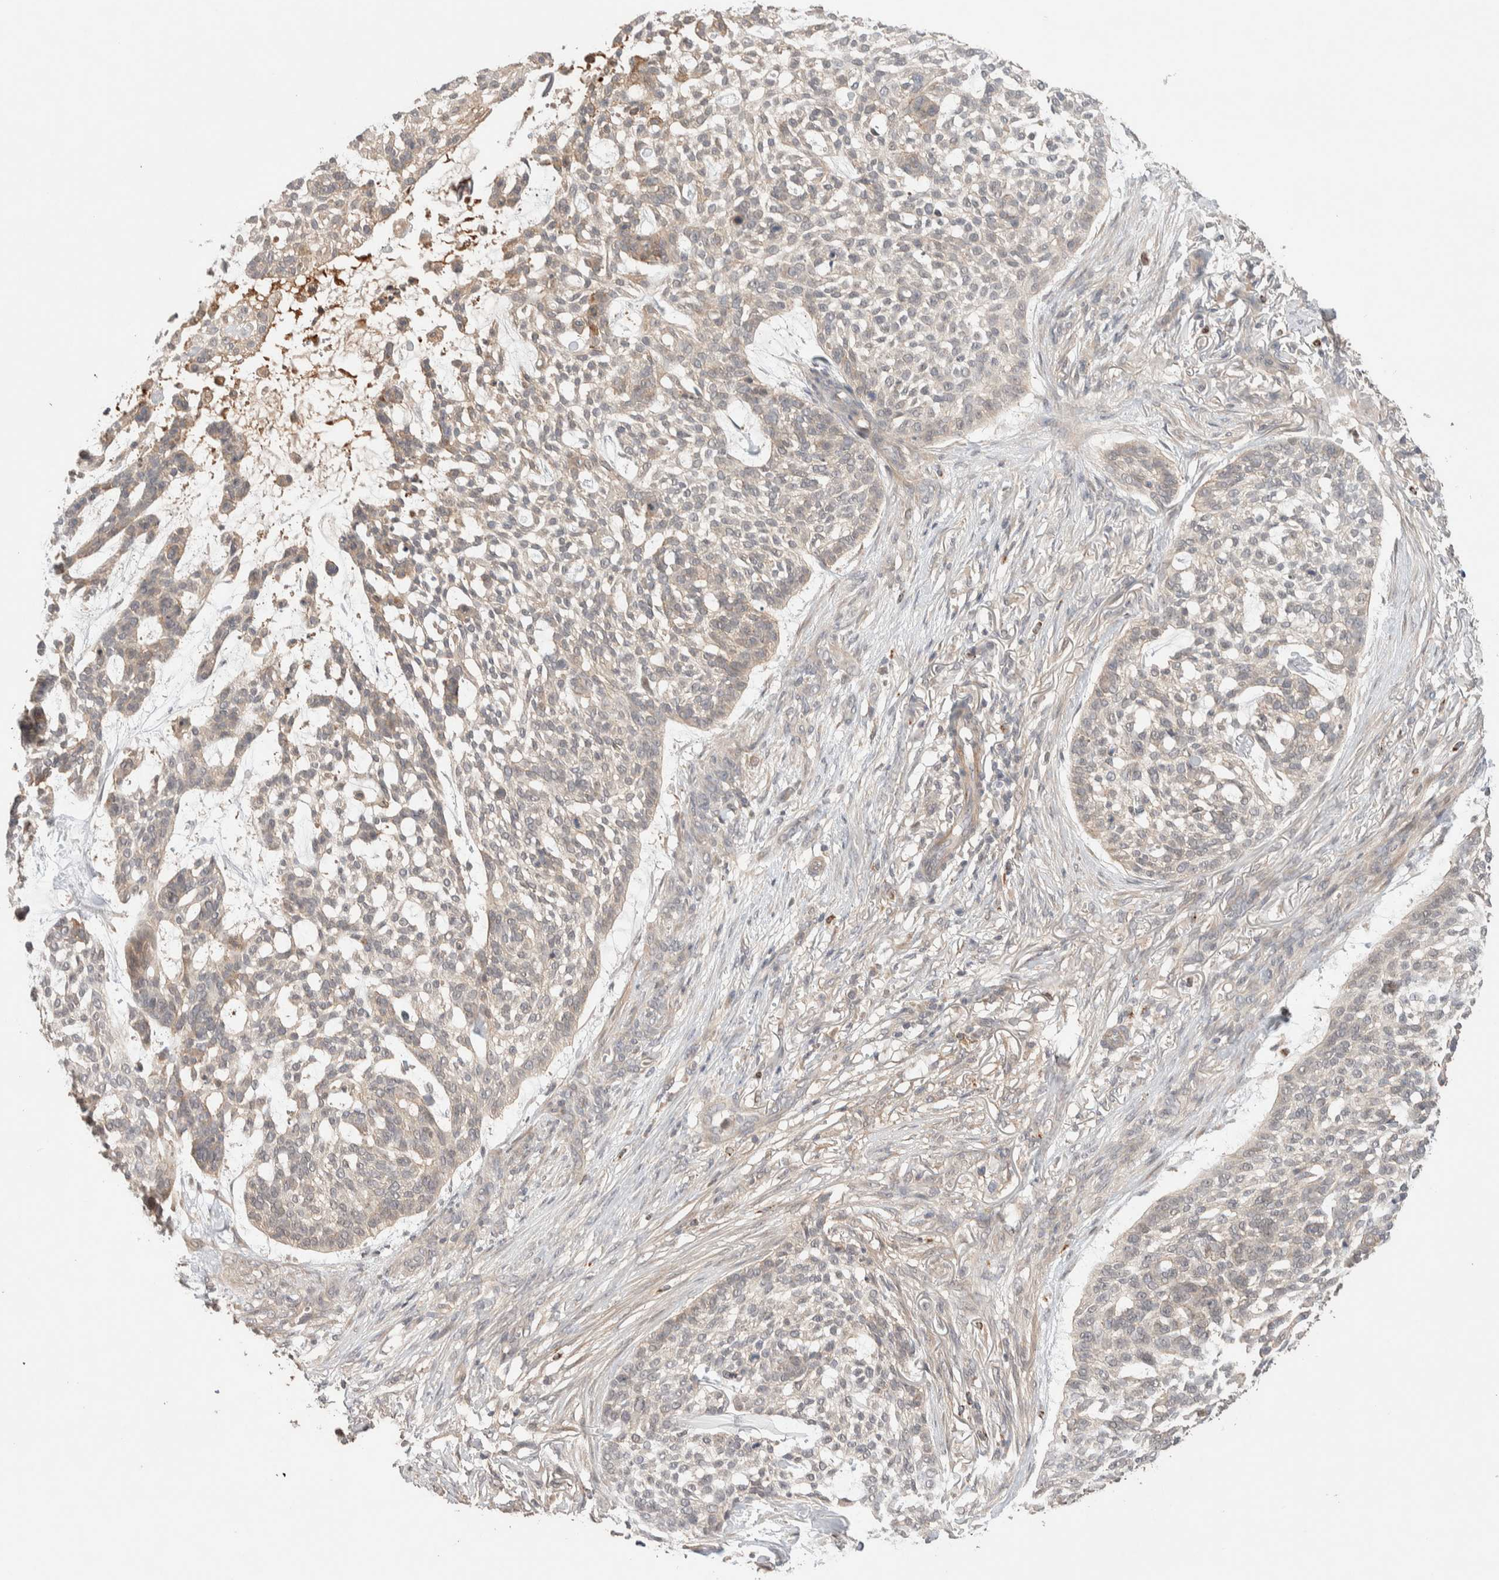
{"staining": {"intensity": "weak", "quantity": "<25%", "location": "cytoplasmic/membranous"}, "tissue": "skin cancer", "cell_type": "Tumor cells", "image_type": "cancer", "snomed": [{"axis": "morphology", "description": "Basal cell carcinoma"}, {"axis": "topography", "description": "Skin"}], "caption": "Immunohistochemistry of skin cancer exhibits no positivity in tumor cells.", "gene": "CASK", "patient": {"sex": "female", "age": 64}}